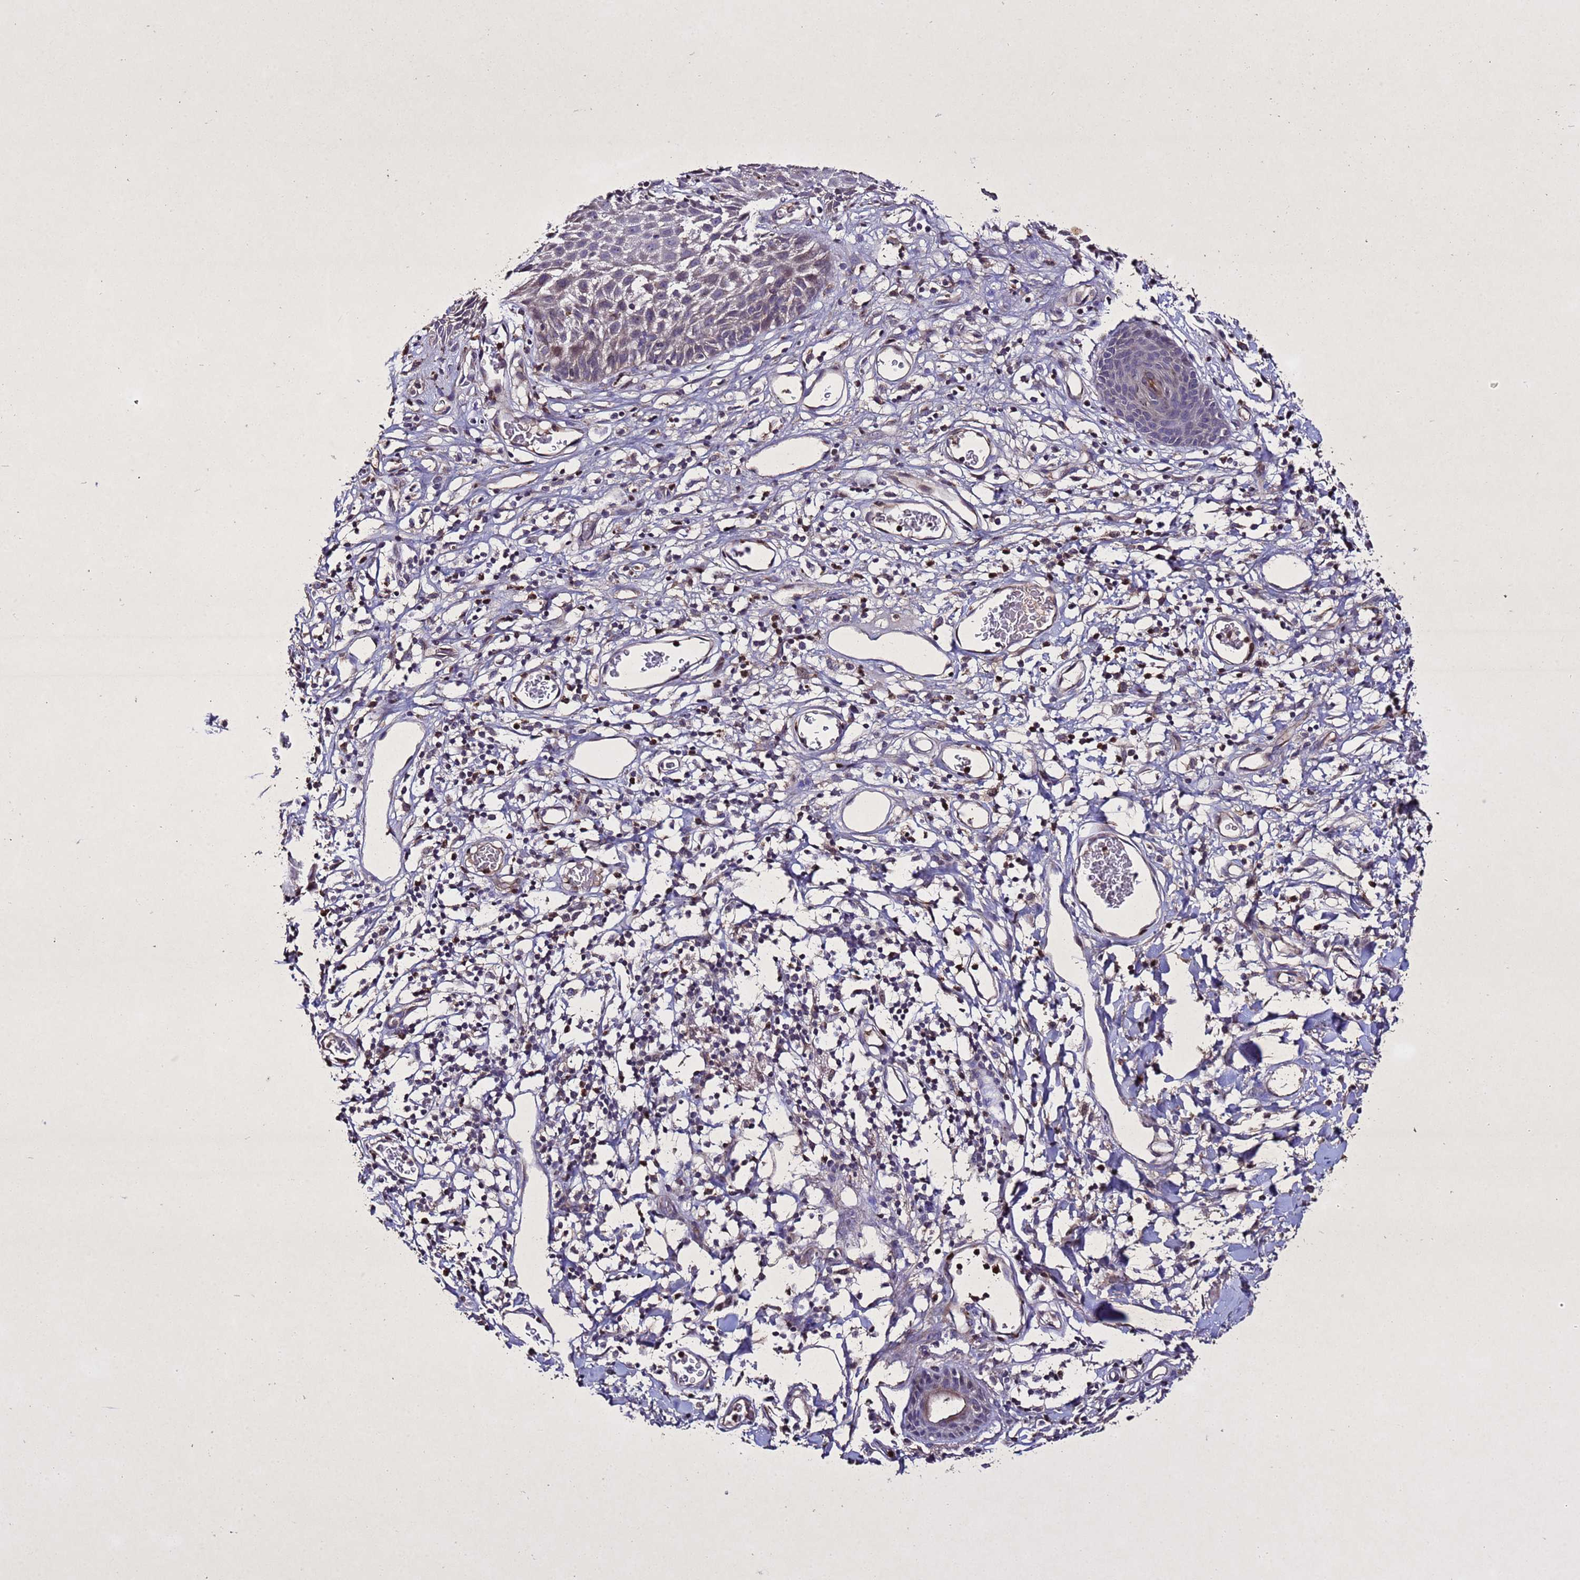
{"staining": {"intensity": "weak", "quantity": "<25%", "location": "cytoplasmic/membranous"}, "tissue": "skin", "cell_type": "Epidermal cells", "image_type": "normal", "snomed": [{"axis": "morphology", "description": "Normal tissue, NOS"}, {"axis": "topography", "description": "Vulva"}], "caption": "The immunohistochemistry (IHC) micrograph has no significant positivity in epidermal cells of skin. (Brightfield microscopy of DAB immunohistochemistry (IHC) at high magnification).", "gene": "SV2B", "patient": {"sex": "female", "age": 68}}